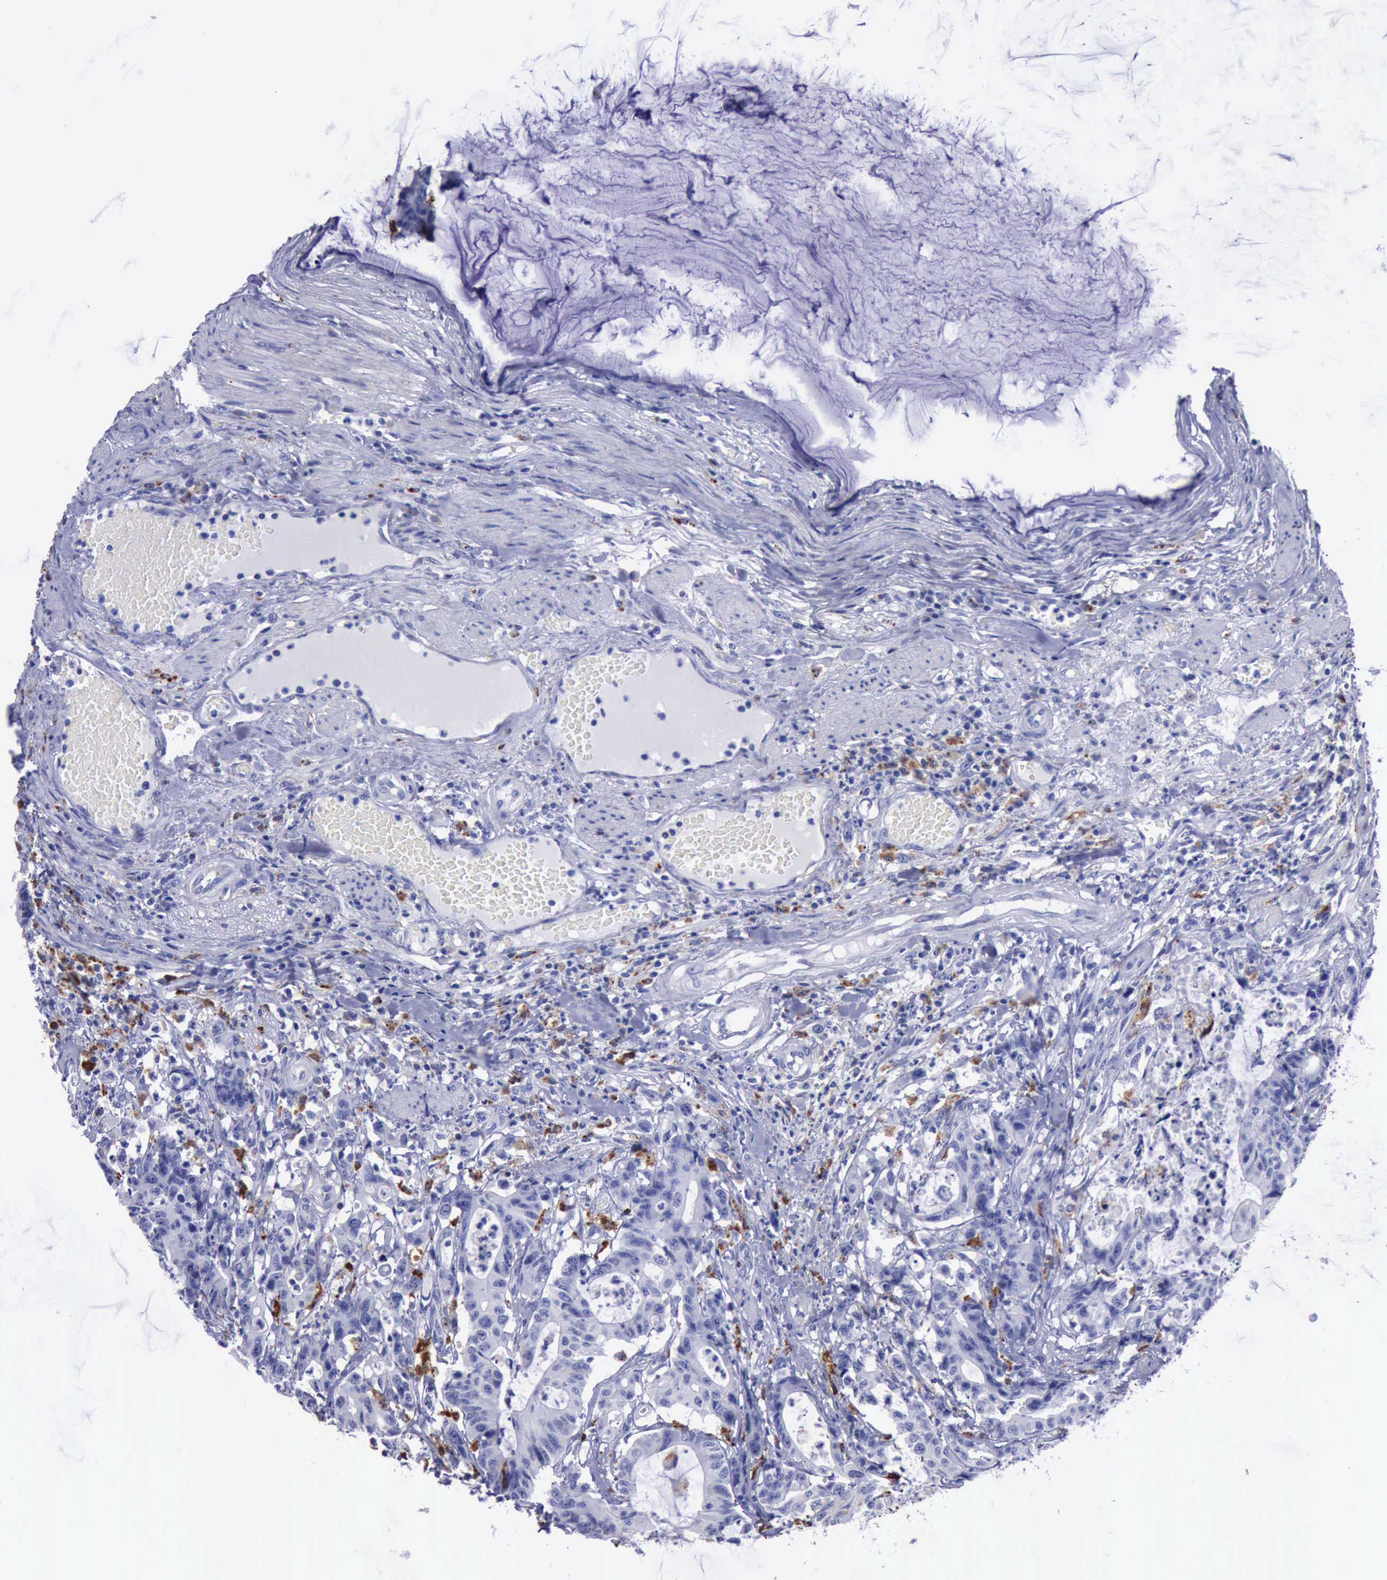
{"staining": {"intensity": "weak", "quantity": "<25%", "location": "cytoplasmic/membranous"}, "tissue": "colorectal cancer", "cell_type": "Tumor cells", "image_type": "cancer", "snomed": [{"axis": "morphology", "description": "Adenocarcinoma, NOS"}, {"axis": "topography", "description": "Colon"}], "caption": "Tumor cells are negative for brown protein staining in colorectal adenocarcinoma. (Brightfield microscopy of DAB immunohistochemistry at high magnification).", "gene": "CTSD", "patient": {"sex": "female", "age": 84}}